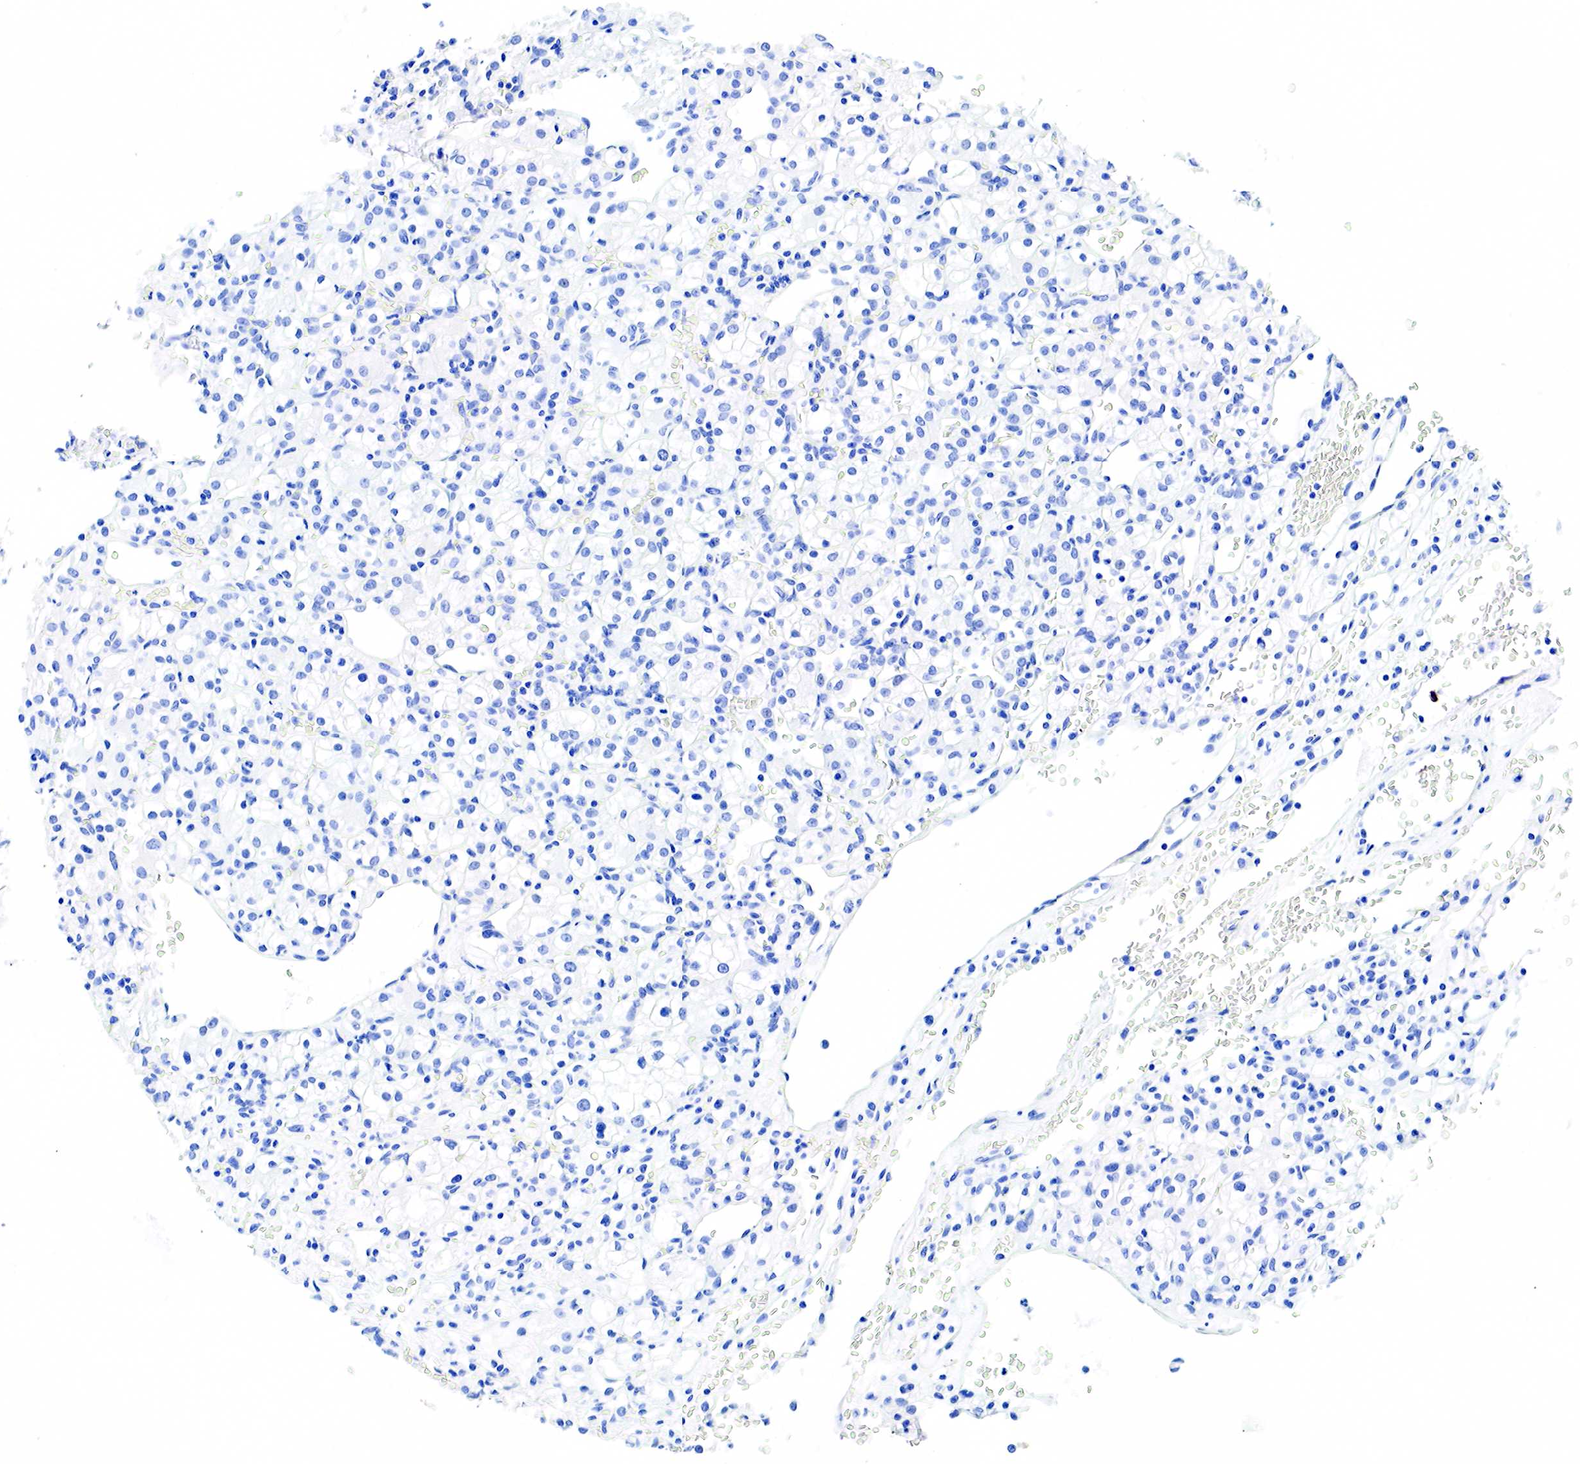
{"staining": {"intensity": "negative", "quantity": "none", "location": "none"}, "tissue": "renal cancer", "cell_type": "Tumor cells", "image_type": "cancer", "snomed": [{"axis": "morphology", "description": "Adenocarcinoma, NOS"}, {"axis": "topography", "description": "Kidney"}], "caption": "The immunohistochemistry (IHC) image has no significant staining in tumor cells of renal adenocarcinoma tissue. Nuclei are stained in blue.", "gene": "KRT7", "patient": {"sex": "female", "age": 62}}